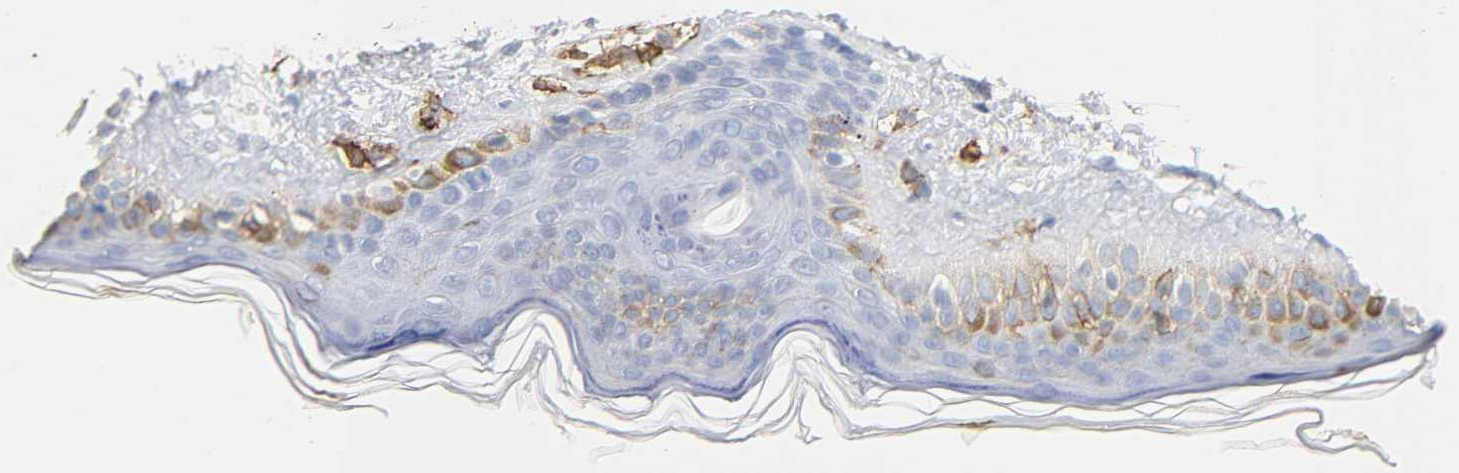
{"staining": {"intensity": "negative", "quantity": "none", "location": "none"}, "tissue": "skin", "cell_type": "Fibroblasts", "image_type": "normal", "snomed": [{"axis": "morphology", "description": "Normal tissue, NOS"}, {"axis": "topography", "description": "Skin"}], "caption": "Image shows no protein positivity in fibroblasts of unremarkable skin. Nuclei are stained in blue.", "gene": "LYN", "patient": {"sex": "male", "age": 63}}